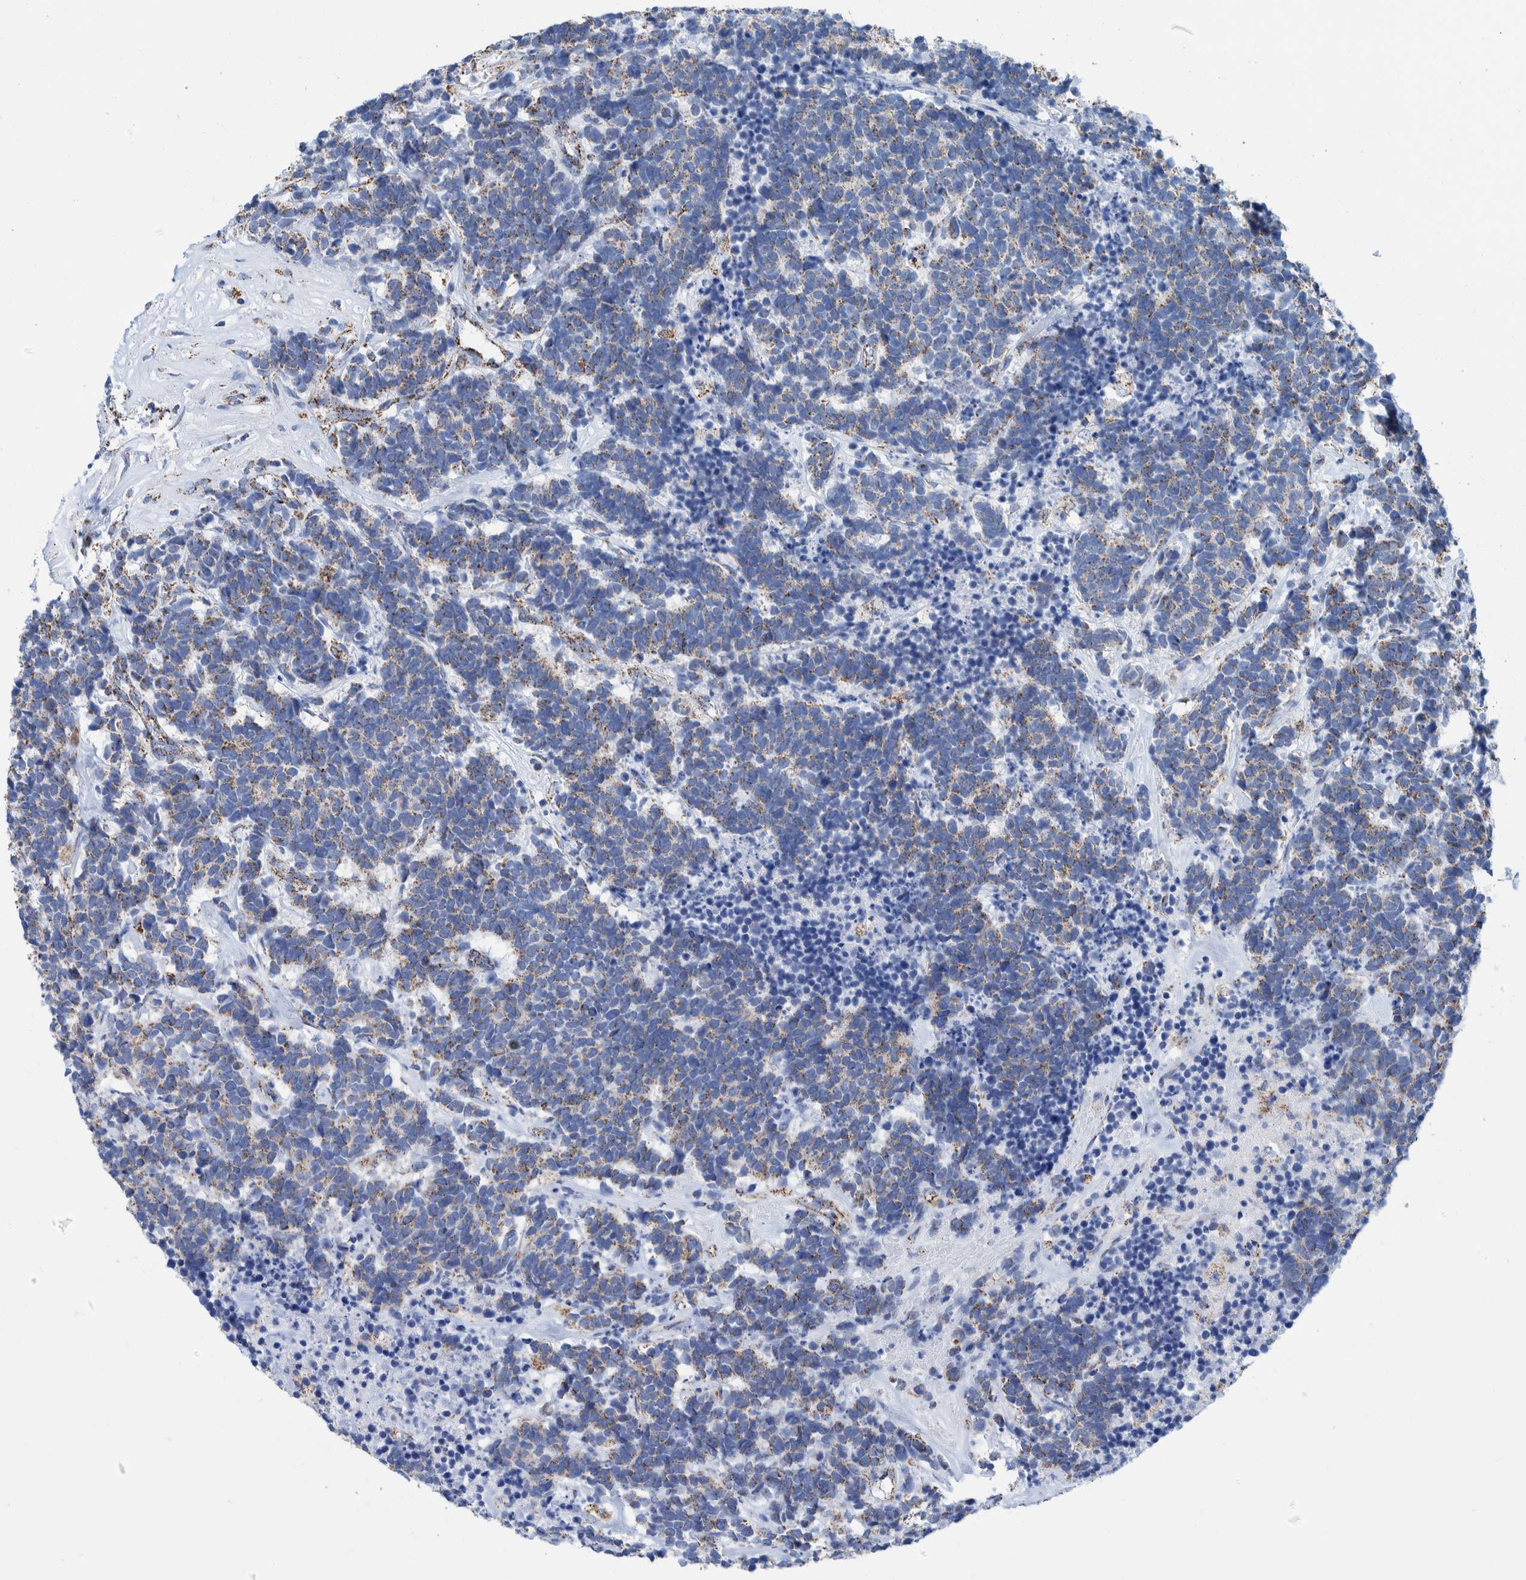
{"staining": {"intensity": "weak", "quantity": ">75%", "location": "cytoplasmic/membranous"}, "tissue": "carcinoid", "cell_type": "Tumor cells", "image_type": "cancer", "snomed": [{"axis": "morphology", "description": "Carcinoma, NOS"}, {"axis": "morphology", "description": "Carcinoid, malignant, NOS"}, {"axis": "topography", "description": "Urinary bladder"}], "caption": "Tumor cells display low levels of weak cytoplasmic/membranous positivity in approximately >75% of cells in carcinoid.", "gene": "DECR1", "patient": {"sex": "male", "age": 57}}